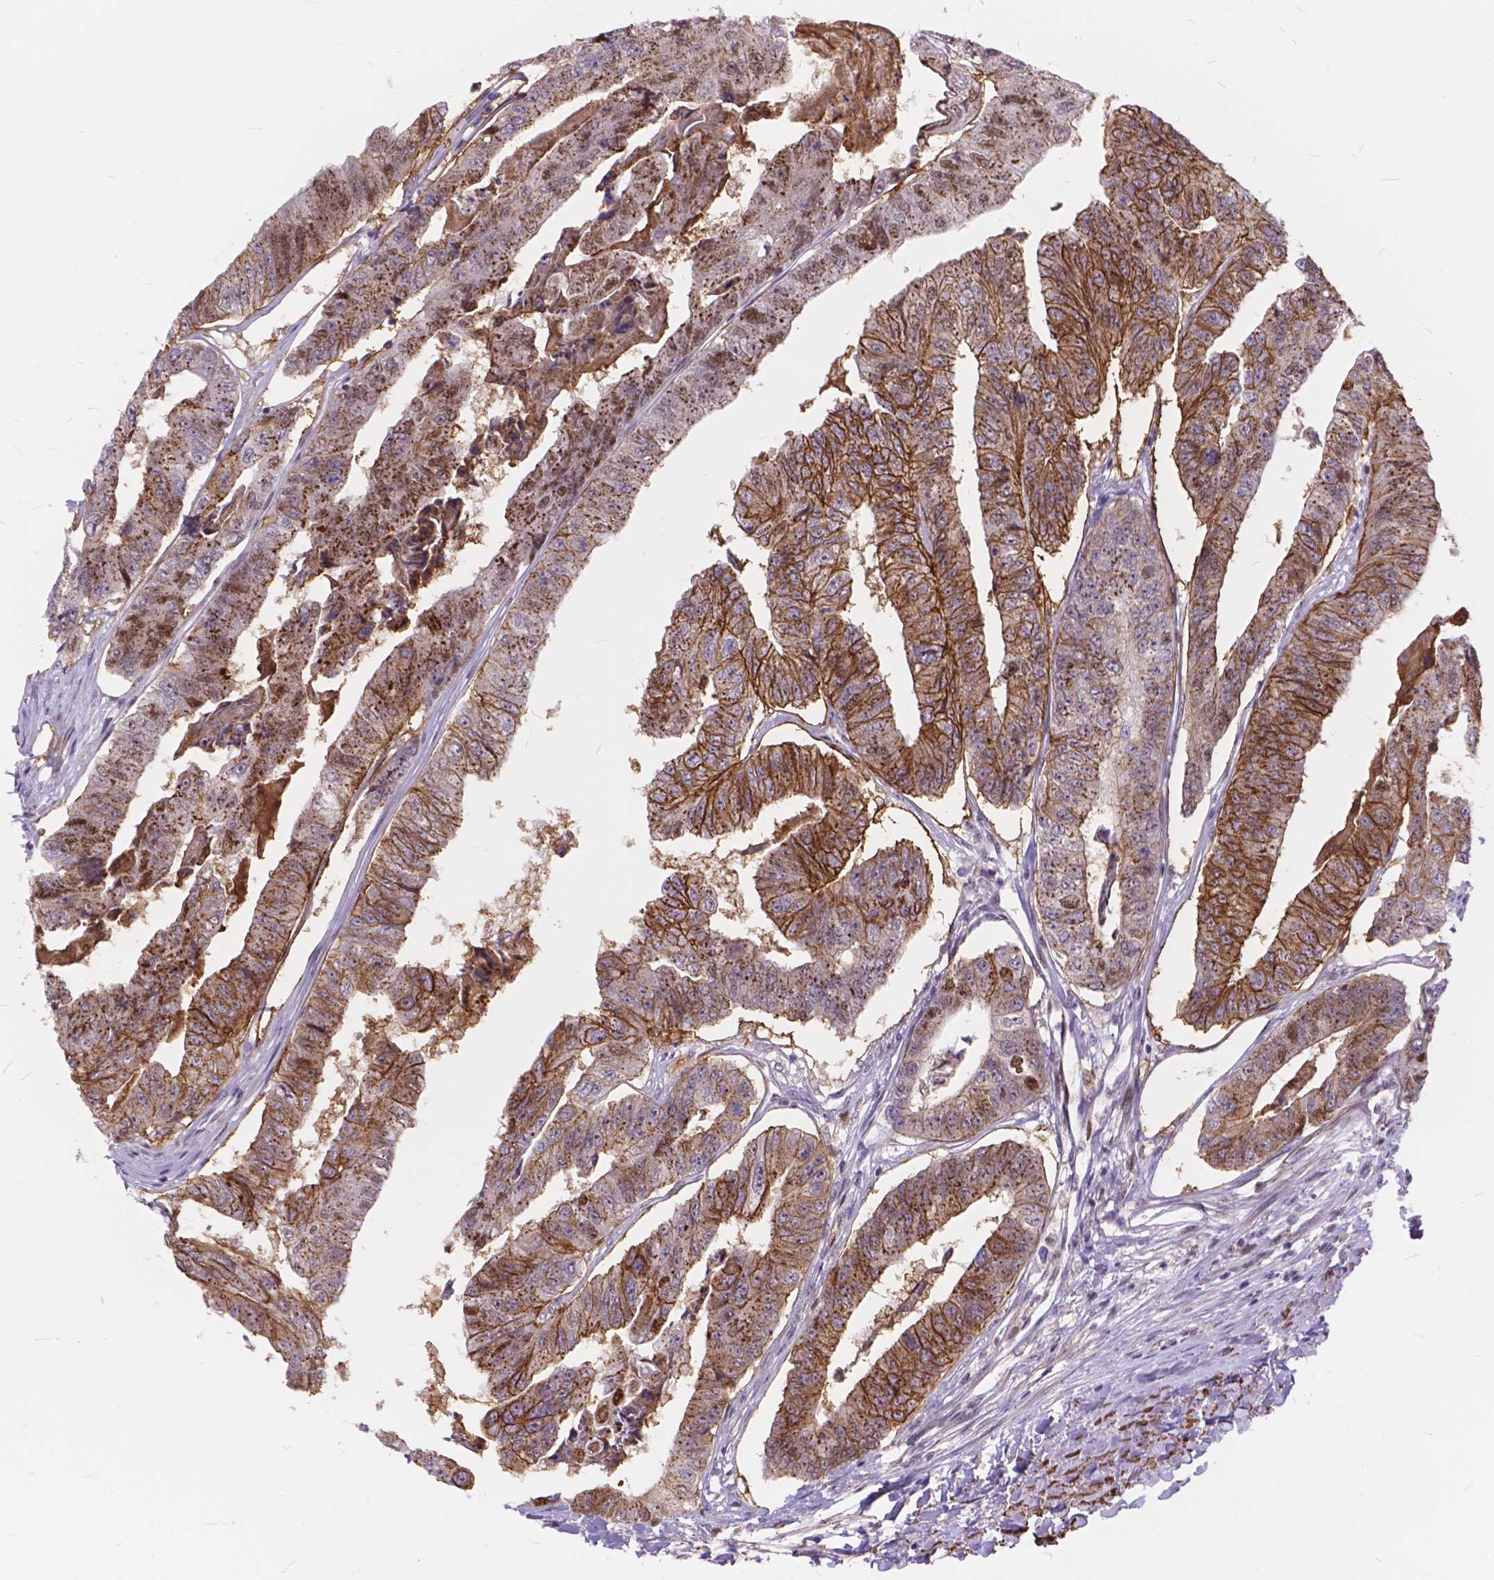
{"staining": {"intensity": "strong", "quantity": ">75%", "location": "cytoplasmic/membranous"}, "tissue": "colorectal cancer", "cell_type": "Tumor cells", "image_type": "cancer", "snomed": [{"axis": "morphology", "description": "Adenocarcinoma, NOS"}, {"axis": "topography", "description": "Colon"}], "caption": "Immunohistochemical staining of colorectal cancer demonstrates high levels of strong cytoplasmic/membranous protein staining in approximately >75% of tumor cells.", "gene": "MAN2C1", "patient": {"sex": "female", "age": 67}}